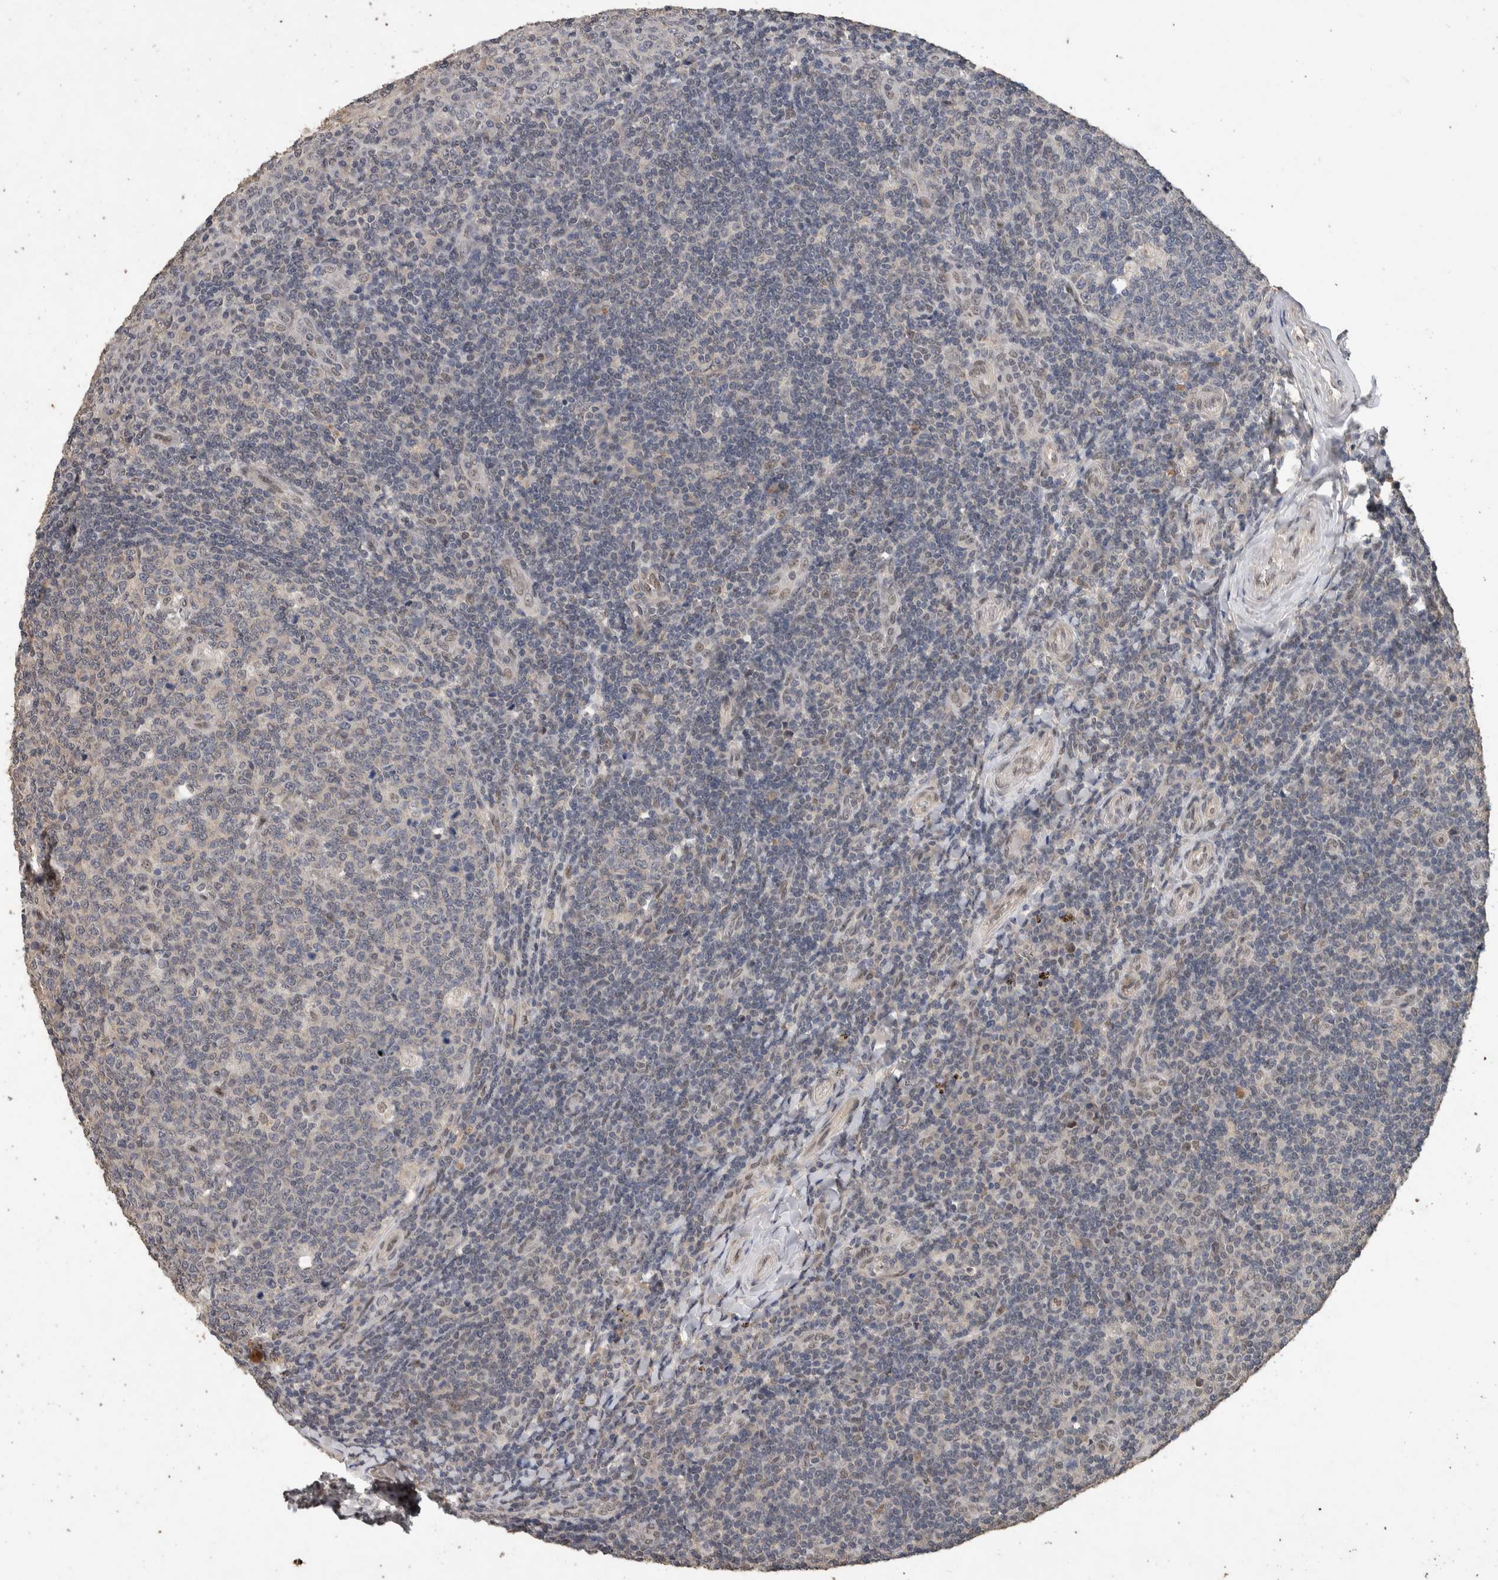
{"staining": {"intensity": "weak", "quantity": "<25%", "location": "nuclear"}, "tissue": "tonsil", "cell_type": "Germinal center cells", "image_type": "normal", "snomed": [{"axis": "morphology", "description": "Normal tissue, NOS"}, {"axis": "topography", "description": "Tonsil"}], "caption": "An immunohistochemistry (IHC) photomicrograph of benign tonsil is shown. There is no staining in germinal center cells of tonsil.", "gene": "CYSRT1", "patient": {"sex": "female", "age": 19}}